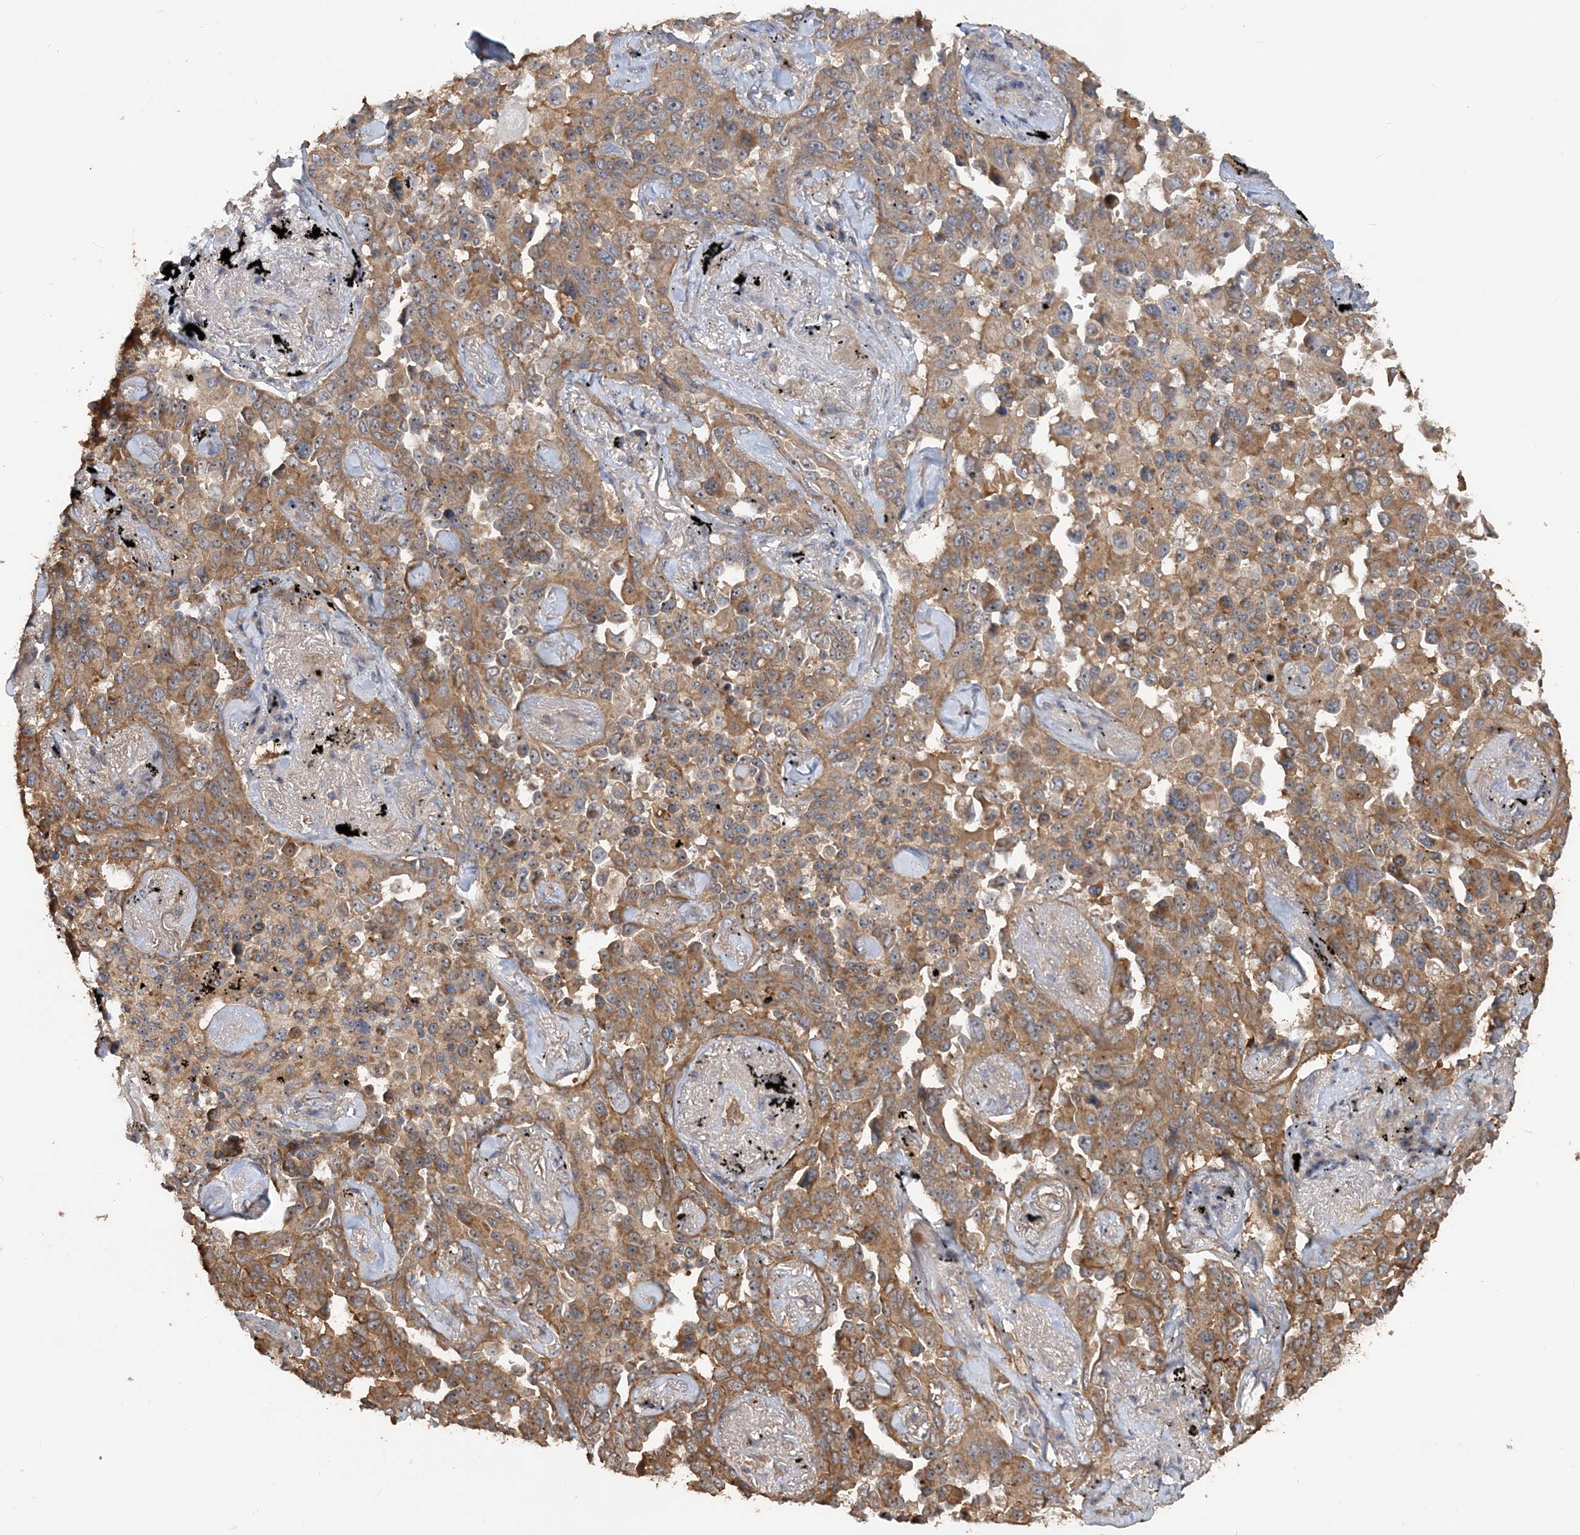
{"staining": {"intensity": "moderate", "quantity": ">75%", "location": "cytoplasmic/membranous"}, "tissue": "lung cancer", "cell_type": "Tumor cells", "image_type": "cancer", "snomed": [{"axis": "morphology", "description": "Adenocarcinoma, NOS"}, {"axis": "topography", "description": "Lung"}], "caption": "This micrograph displays lung adenocarcinoma stained with IHC to label a protein in brown. The cytoplasmic/membranous of tumor cells show moderate positivity for the protein. Nuclei are counter-stained blue.", "gene": "GRINA", "patient": {"sex": "female", "age": 67}}